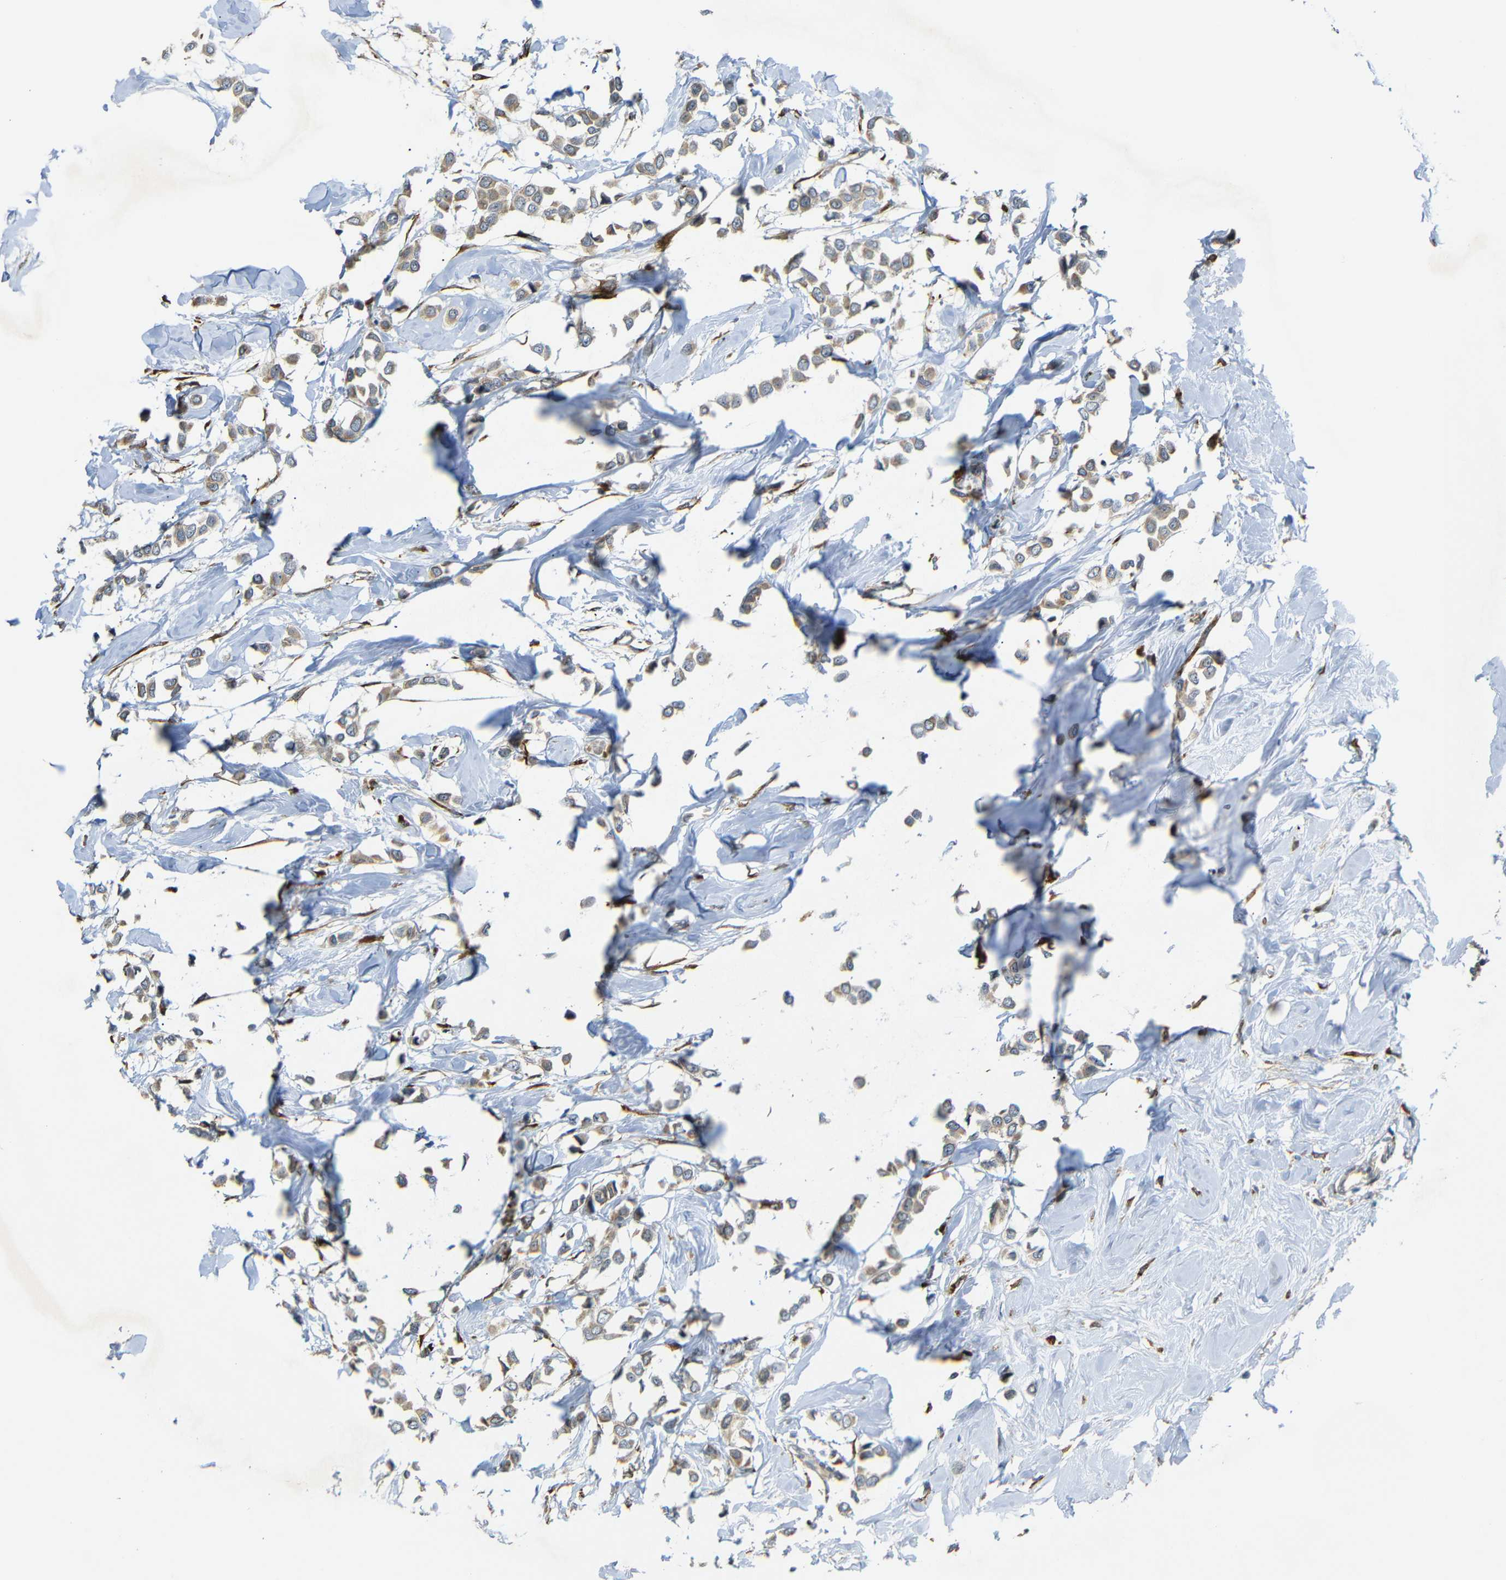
{"staining": {"intensity": "moderate", "quantity": ">75%", "location": "cytoplasmic/membranous"}, "tissue": "breast cancer", "cell_type": "Tumor cells", "image_type": "cancer", "snomed": [{"axis": "morphology", "description": "Lobular carcinoma"}, {"axis": "topography", "description": "Breast"}], "caption": "Immunohistochemical staining of breast cancer displays medium levels of moderate cytoplasmic/membranous protein expression in about >75% of tumor cells.", "gene": "P3H2", "patient": {"sex": "female", "age": 51}}